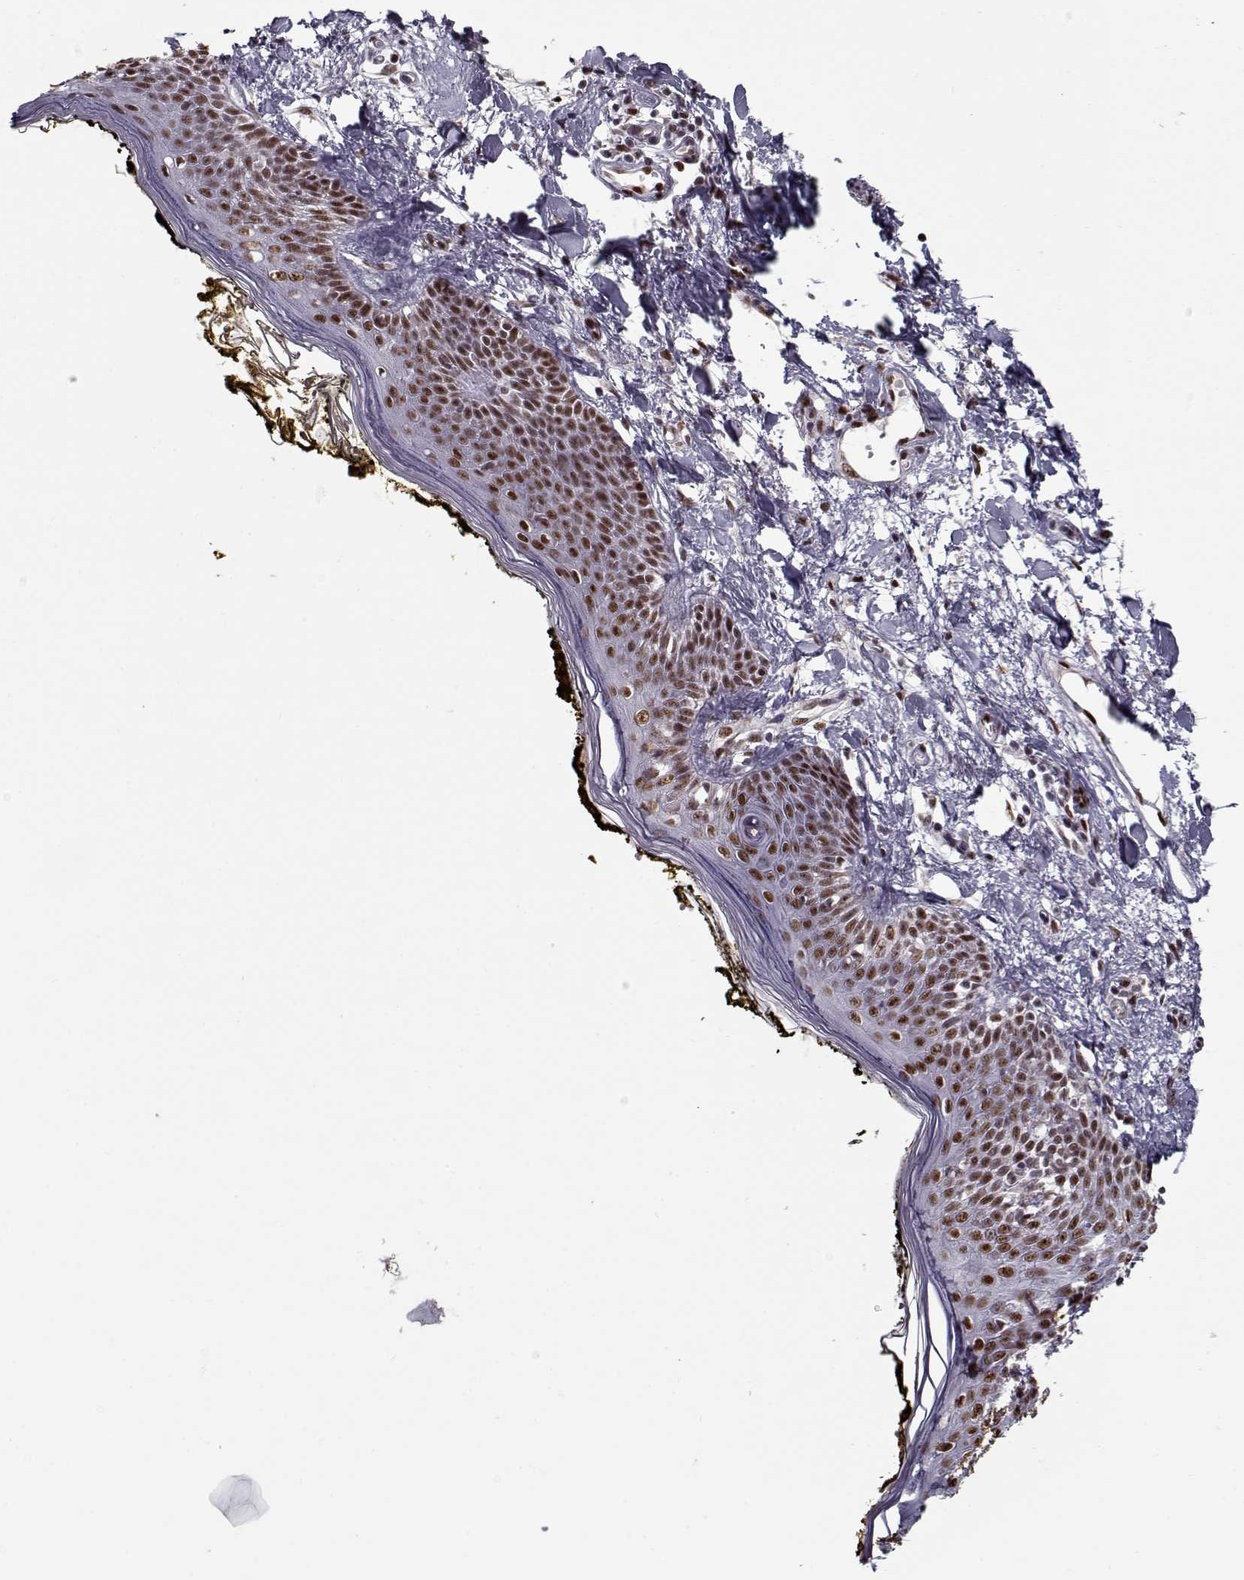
{"staining": {"intensity": "moderate", "quantity": "<25%", "location": "nuclear"}, "tissue": "skin", "cell_type": "Fibroblasts", "image_type": "normal", "snomed": [{"axis": "morphology", "description": "Normal tissue, NOS"}, {"axis": "topography", "description": "Skin"}], "caption": "Immunohistochemical staining of benign skin demonstrates low levels of moderate nuclear expression in approximately <25% of fibroblasts. (DAB (3,3'-diaminobenzidine) IHC, brown staining for protein, blue staining for nuclei).", "gene": "PRMT1", "patient": {"sex": "male", "age": 76}}